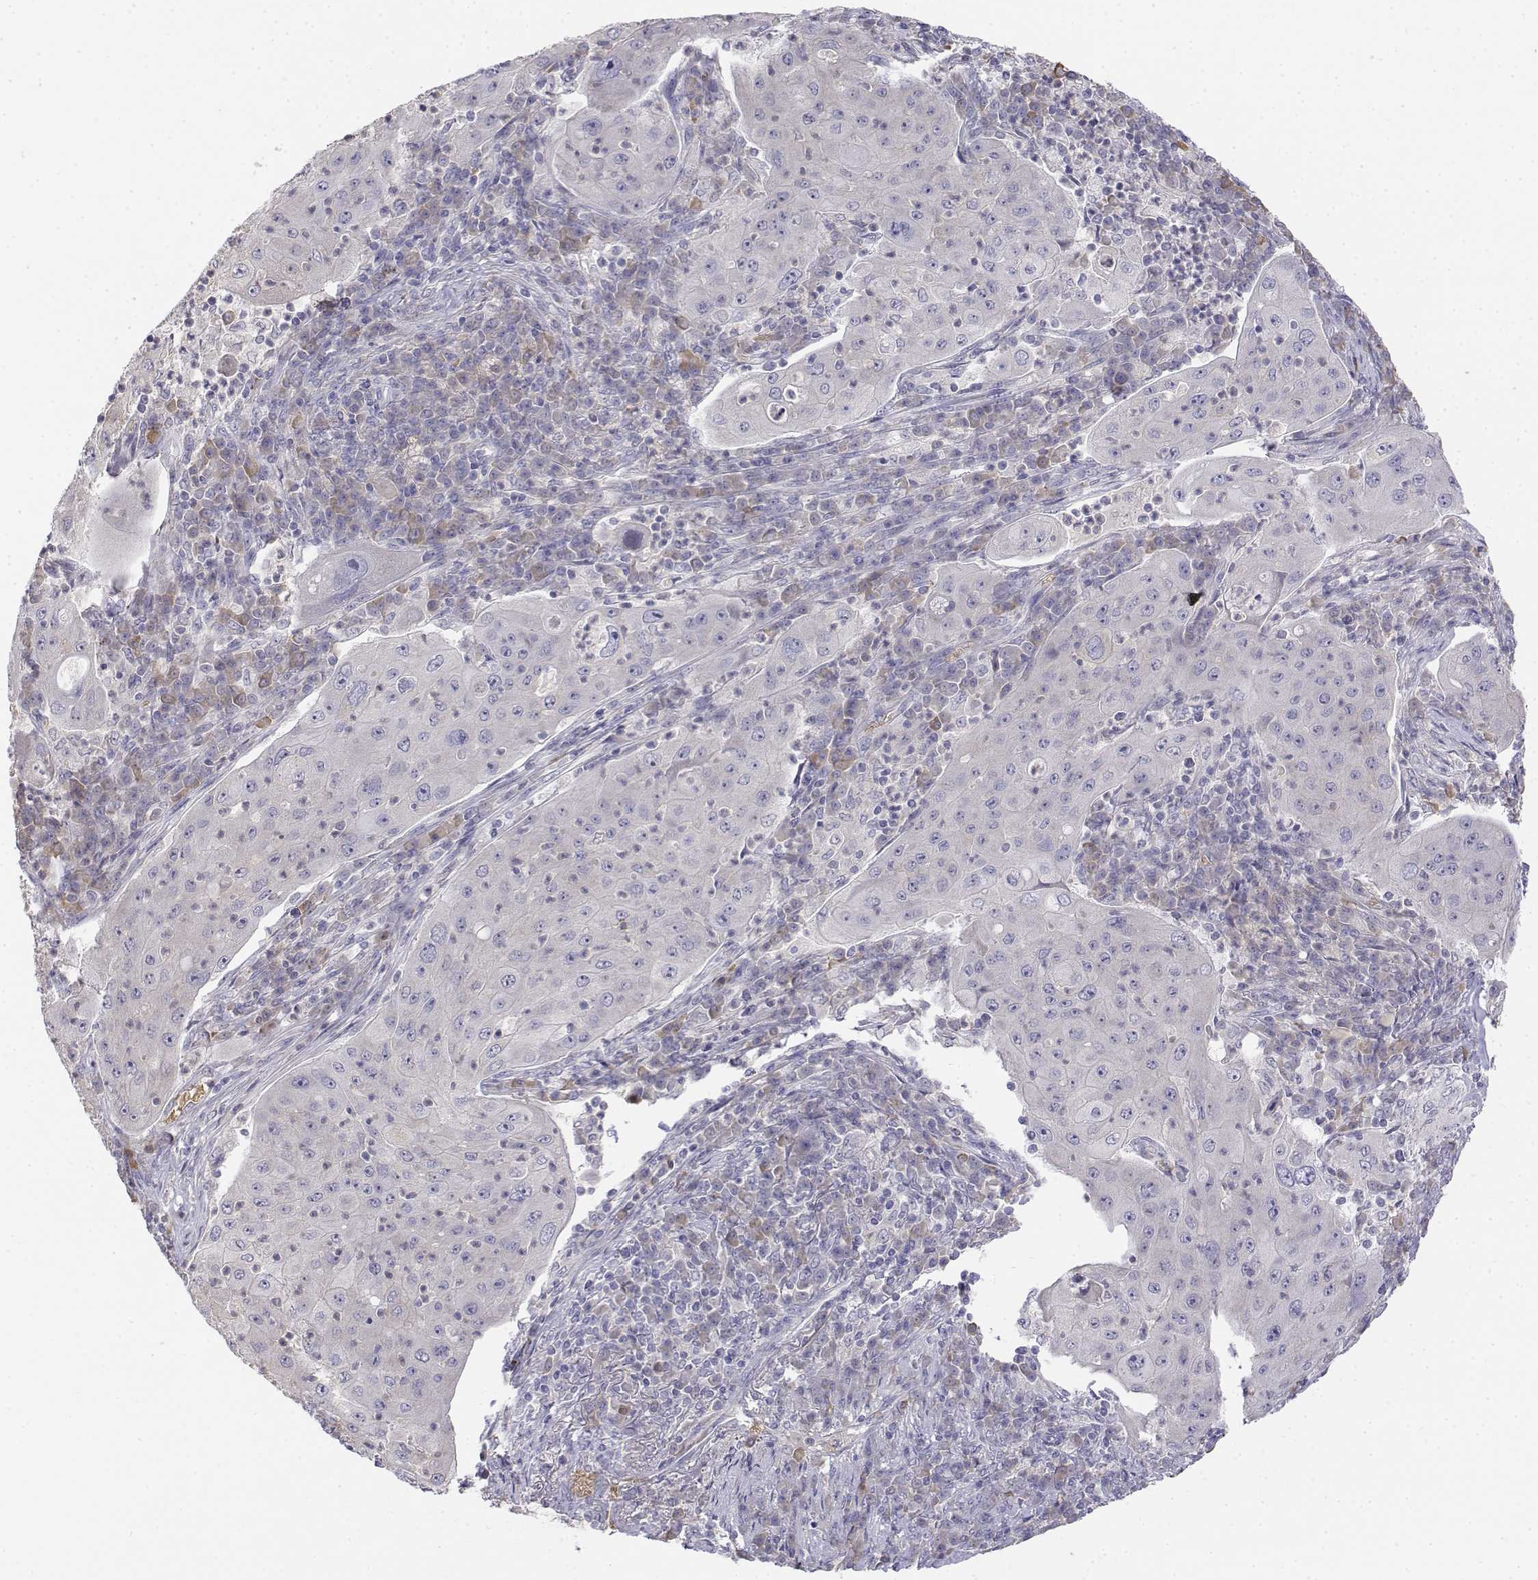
{"staining": {"intensity": "negative", "quantity": "none", "location": "none"}, "tissue": "lung cancer", "cell_type": "Tumor cells", "image_type": "cancer", "snomed": [{"axis": "morphology", "description": "Squamous cell carcinoma, NOS"}, {"axis": "topography", "description": "Lung"}], "caption": "This is a micrograph of immunohistochemistry staining of lung cancer (squamous cell carcinoma), which shows no expression in tumor cells.", "gene": "CADM1", "patient": {"sex": "female", "age": 59}}